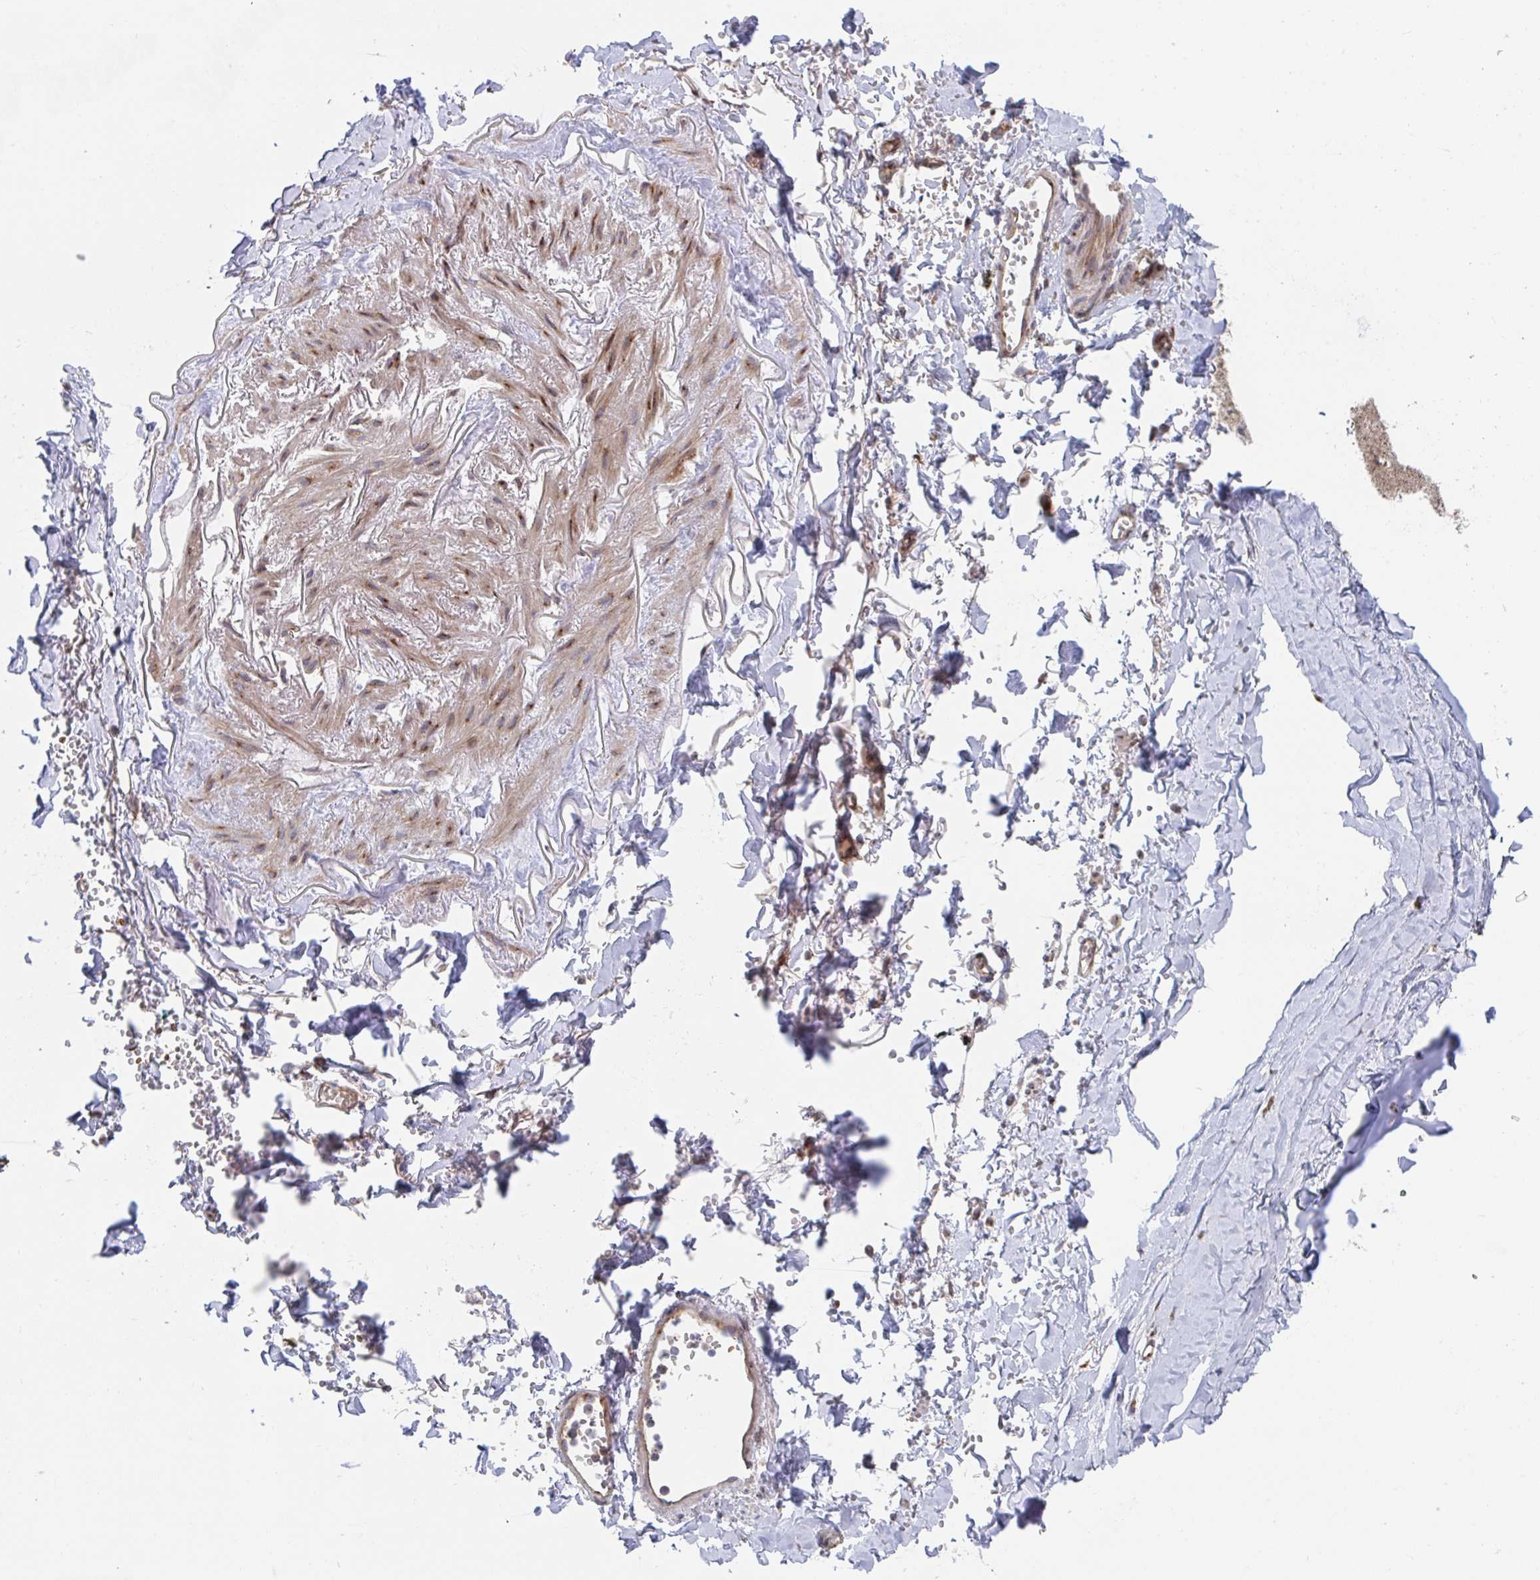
{"staining": {"intensity": "negative", "quantity": "none", "location": "none"}, "tissue": "adipose tissue", "cell_type": "Adipocytes", "image_type": "normal", "snomed": [{"axis": "morphology", "description": "Normal tissue, NOS"}, {"axis": "topography", "description": "Cartilage tissue"}, {"axis": "topography", "description": "Bronchus"}, {"axis": "topography", "description": "Peripheral nerve tissue"}], "caption": "Adipocytes show no significant staining in normal adipose tissue. (Stains: DAB (3,3'-diaminobenzidine) IHC with hematoxylin counter stain, Microscopy: brightfield microscopy at high magnification).", "gene": "FJX1", "patient": {"sex": "female", "age": 59}}